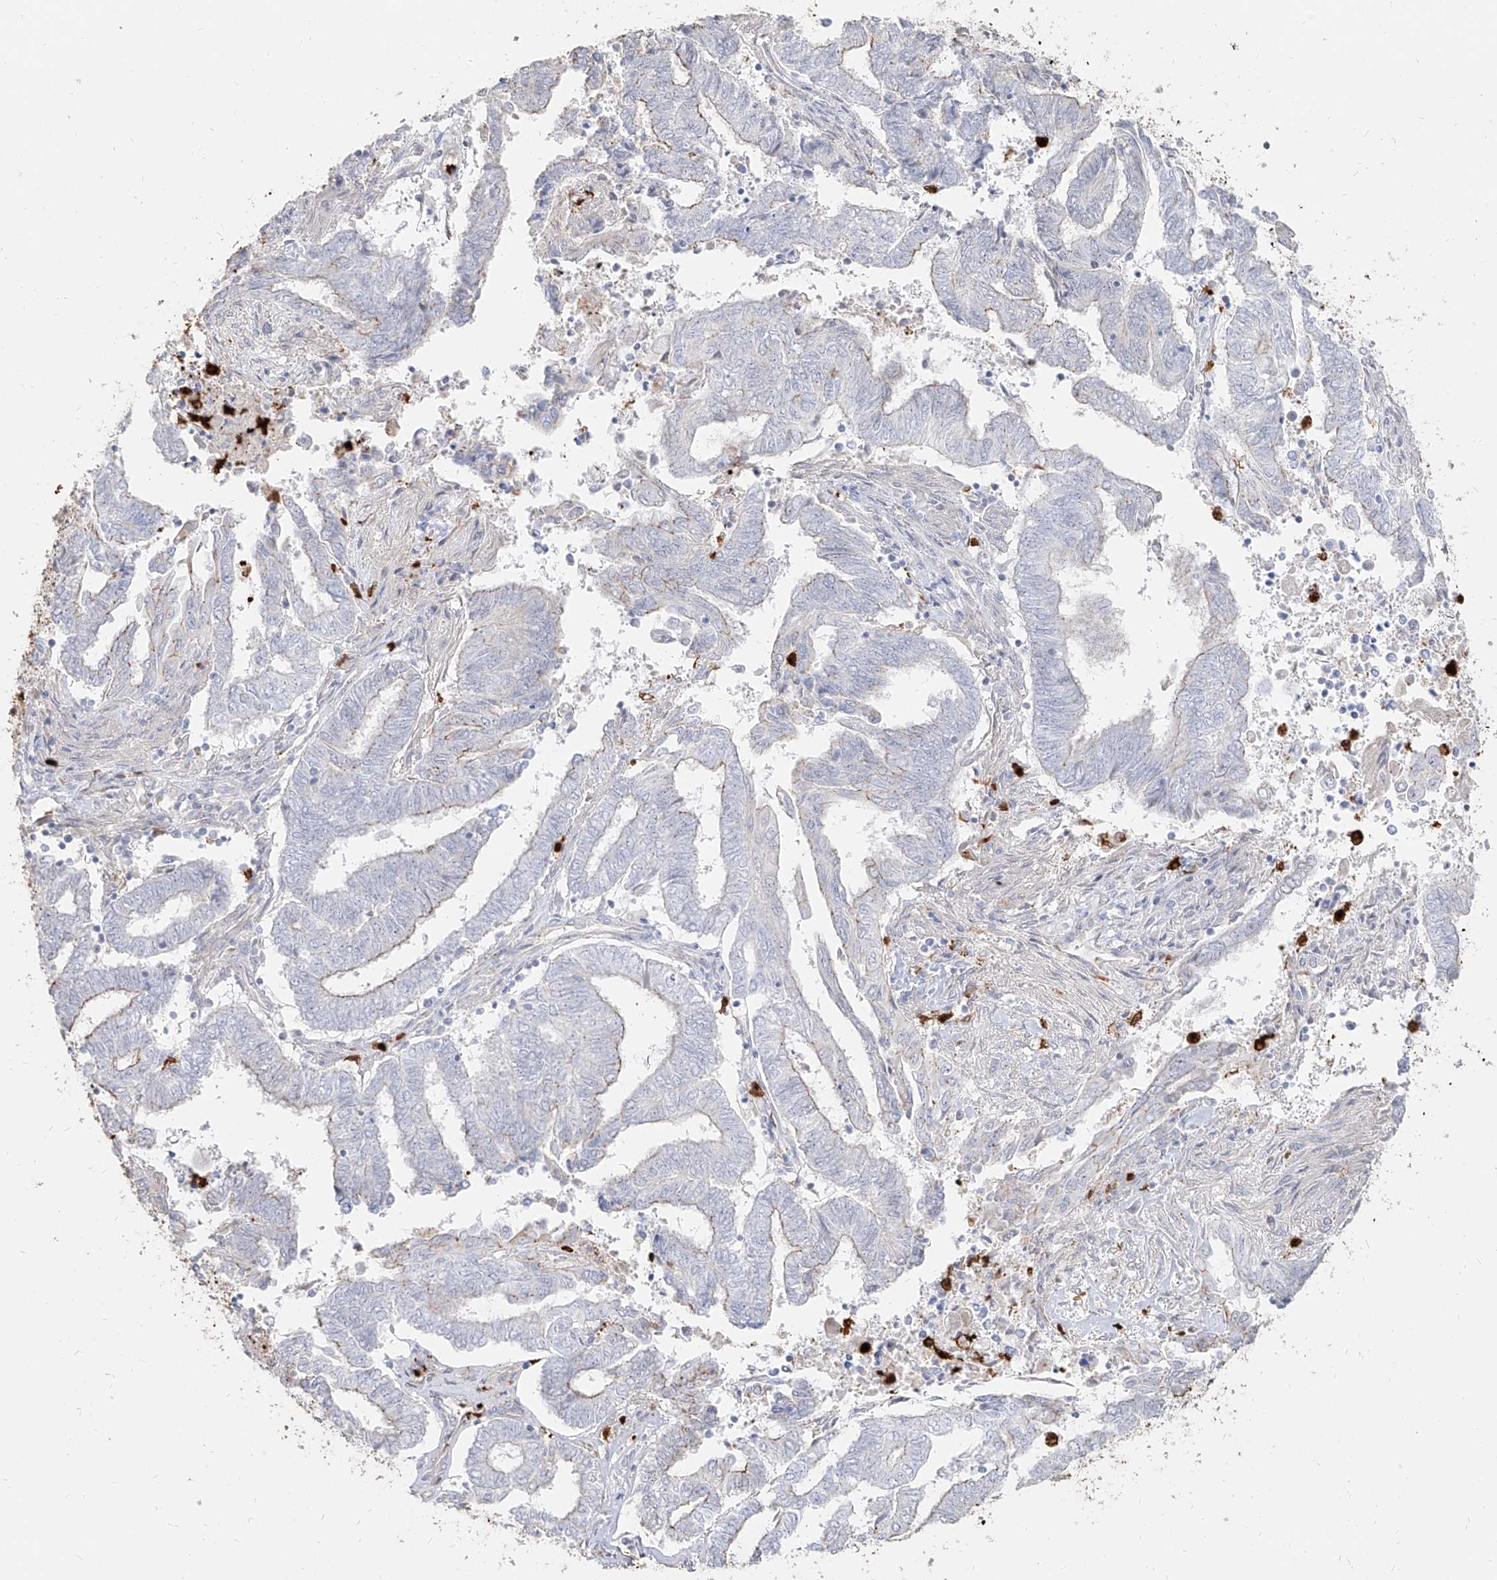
{"staining": {"intensity": "weak", "quantity": "<25%", "location": "cytoplasmic/membranous"}, "tissue": "endometrial cancer", "cell_type": "Tumor cells", "image_type": "cancer", "snomed": [{"axis": "morphology", "description": "Adenocarcinoma, NOS"}, {"axis": "topography", "description": "Uterus"}, {"axis": "topography", "description": "Endometrium"}], "caption": "An IHC histopathology image of adenocarcinoma (endometrial) is shown. There is no staining in tumor cells of adenocarcinoma (endometrial). (Stains: DAB (3,3'-diaminobenzidine) immunohistochemistry with hematoxylin counter stain, Microscopy: brightfield microscopy at high magnification).", "gene": "ZNF227", "patient": {"sex": "female", "age": 70}}